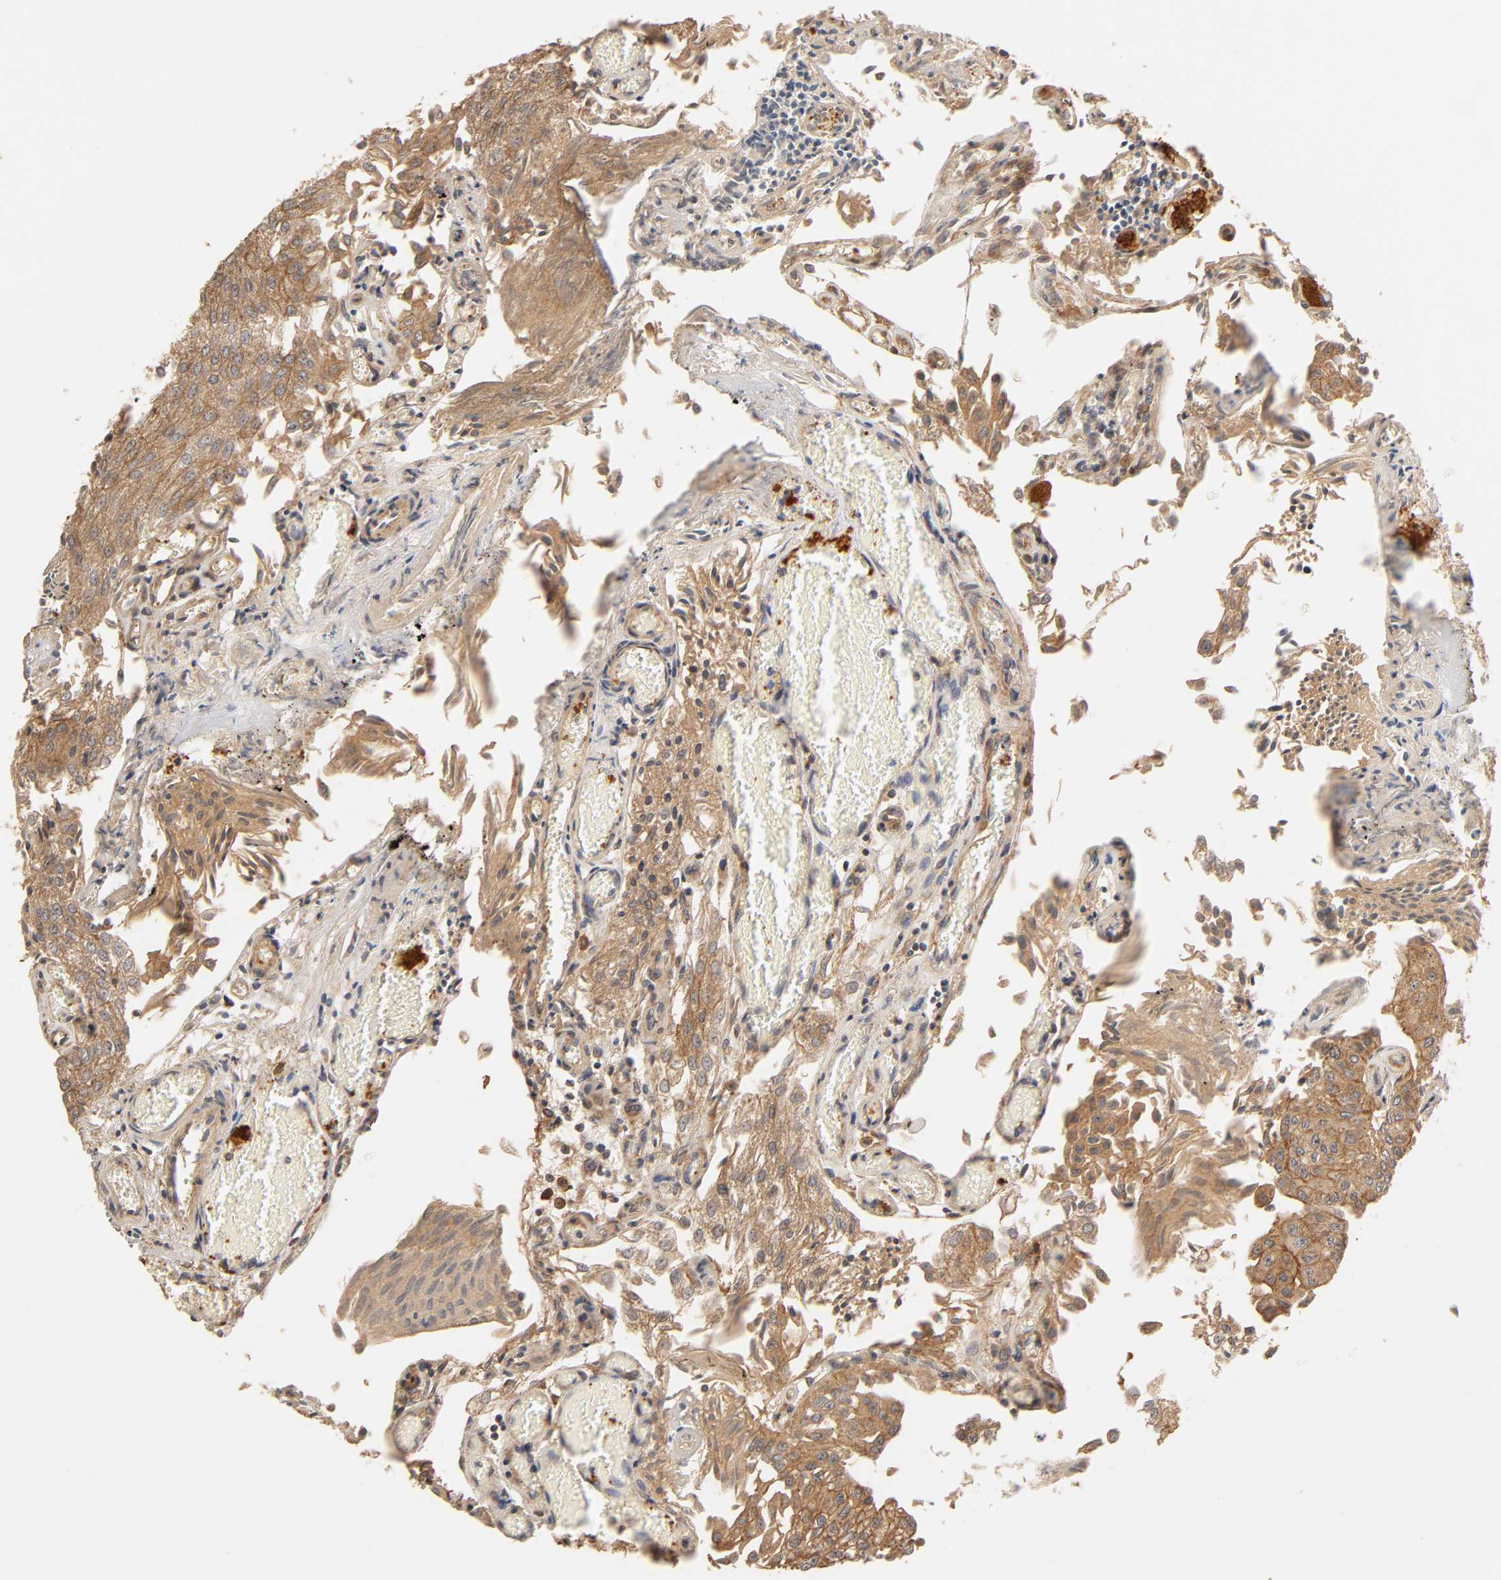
{"staining": {"intensity": "strong", "quantity": ">75%", "location": "cytoplasmic/membranous"}, "tissue": "urothelial cancer", "cell_type": "Tumor cells", "image_type": "cancer", "snomed": [{"axis": "morphology", "description": "Urothelial carcinoma, Low grade"}, {"axis": "topography", "description": "Urinary bladder"}], "caption": "This micrograph displays immunohistochemistry staining of low-grade urothelial carcinoma, with high strong cytoplasmic/membranous staining in approximately >75% of tumor cells.", "gene": "EPS8", "patient": {"sex": "male", "age": 86}}